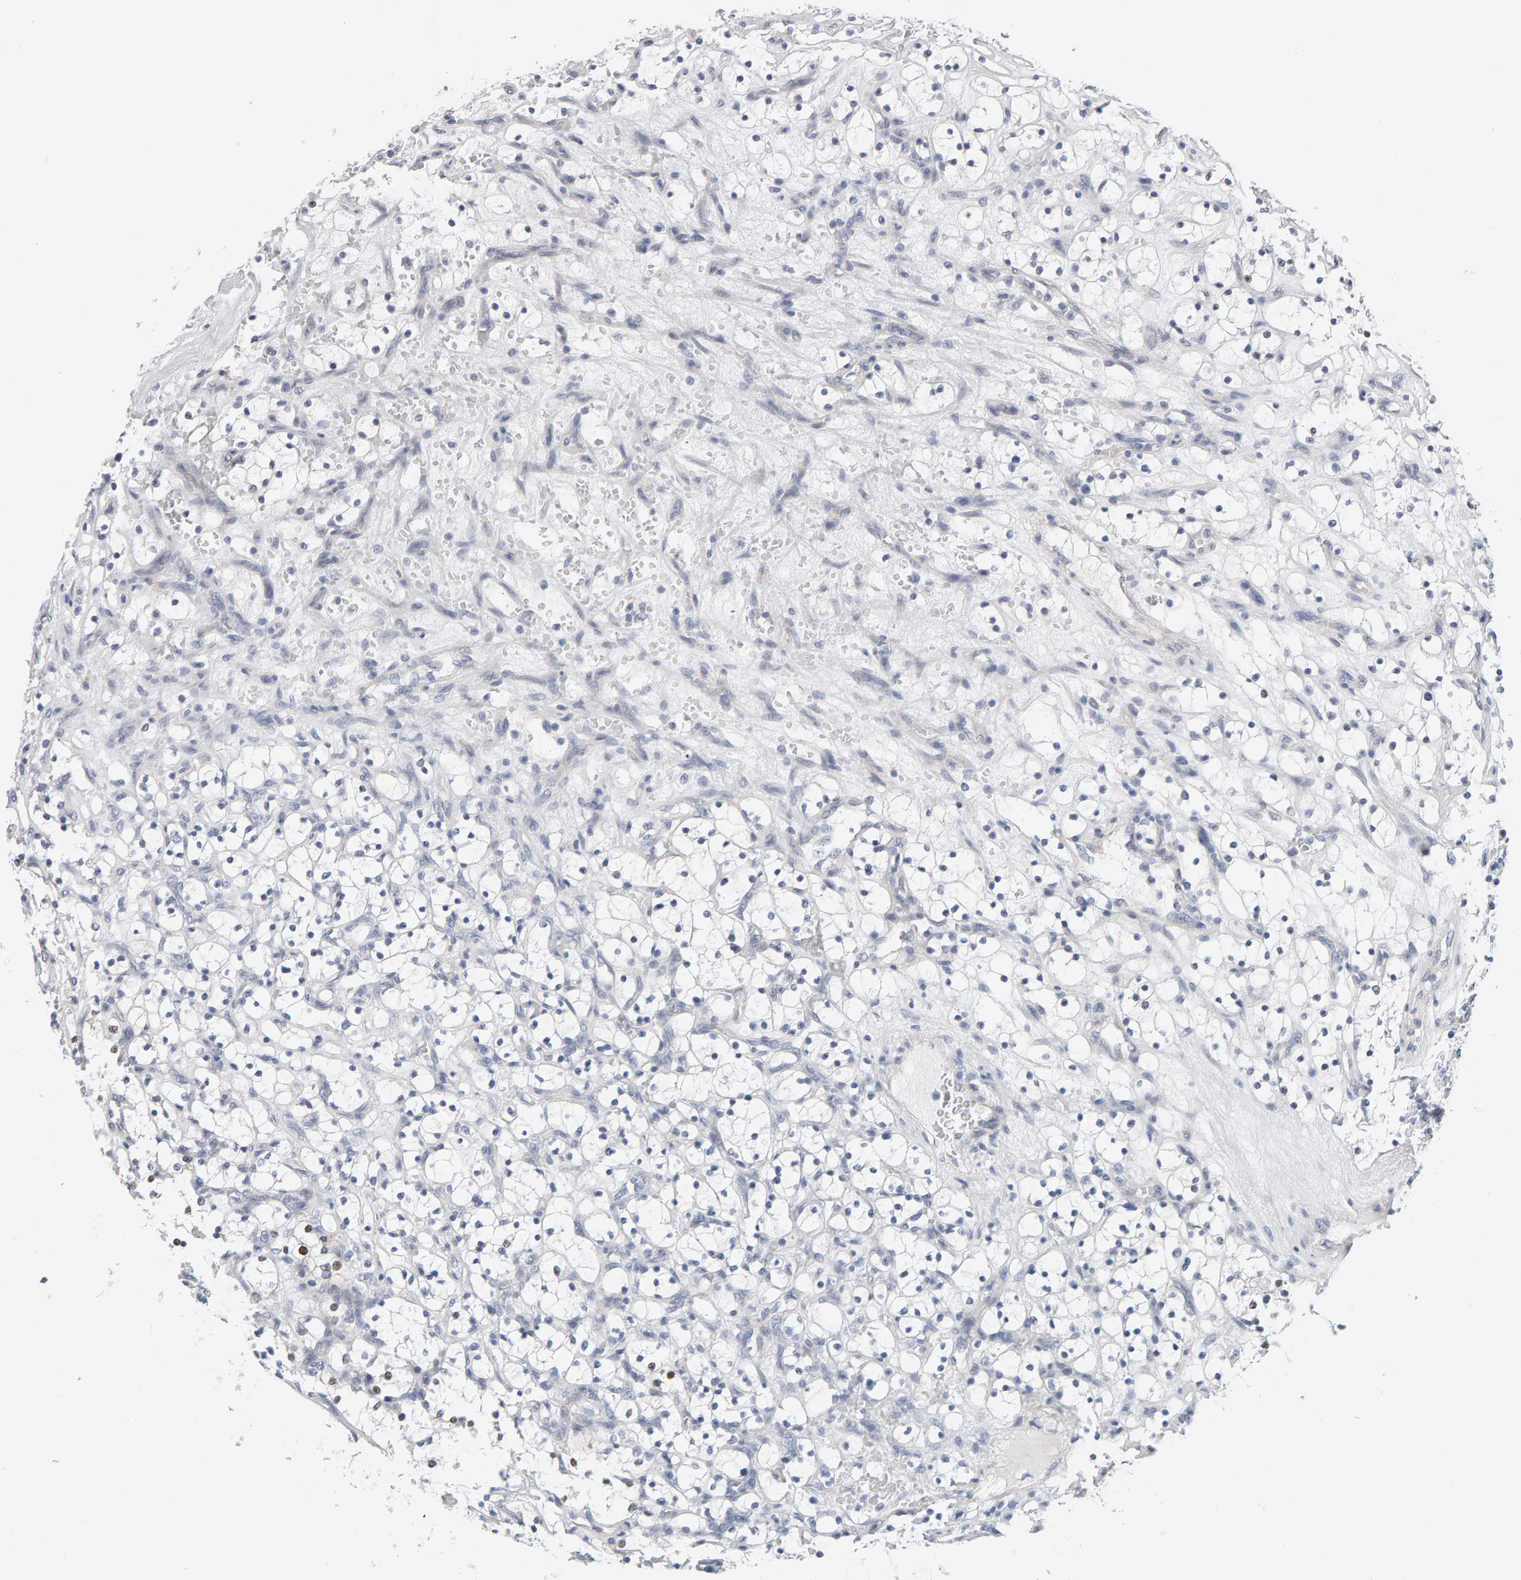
{"staining": {"intensity": "moderate", "quantity": "<25%", "location": "nuclear"}, "tissue": "renal cancer", "cell_type": "Tumor cells", "image_type": "cancer", "snomed": [{"axis": "morphology", "description": "Adenocarcinoma, NOS"}, {"axis": "topography", "description": "Kidney"}], "caption": "Protein staining of renal adenocarcinoma tissue demonstrates moderate nuclear staining in about <25% of tumor cells.", "gene": "HNF4A", "patient": {"sex": "female", "age": 69}}